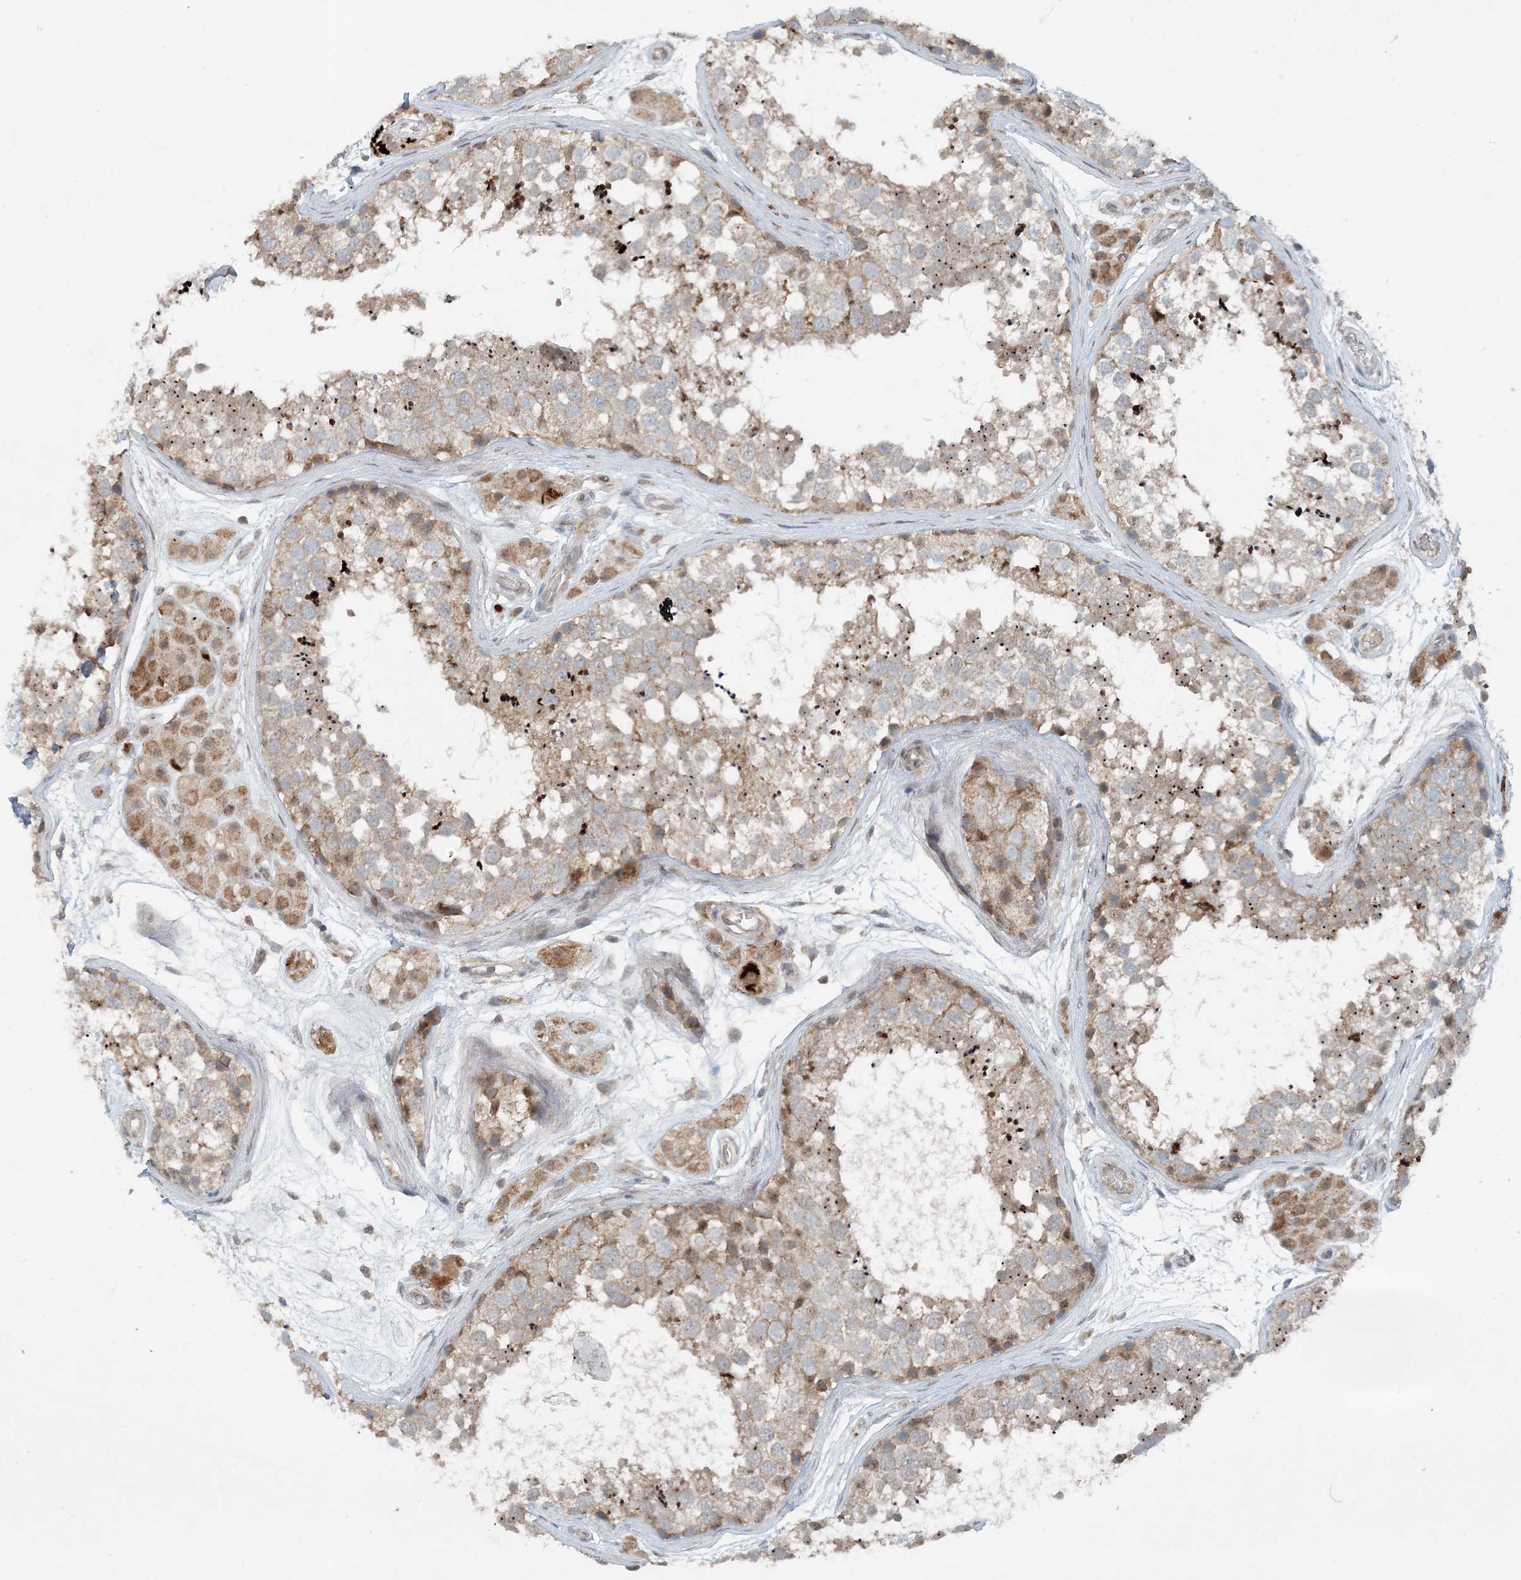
{"staining": {"intensity": "moderate", "quantity": "25%-75%", "location": "cytoplasmic/membranous"}, "tissue": "testis", "cell_type": "Cells in seminiferous ducts", "image_type": "normal", "snomed": [{"axis": "morphology", "description": "Normal tissue, NOS"}, {"axis": "topography", "description": "Testis"}], "caption": "Protein positivity by immunohistochemistry demonstrates moderate cytoplasmic/membranous expression in about 25%-75% of cells in seminiferous ducts in benign testis.", "gene": "MITD1", "patient": {"sex": "male", "age": 56}}